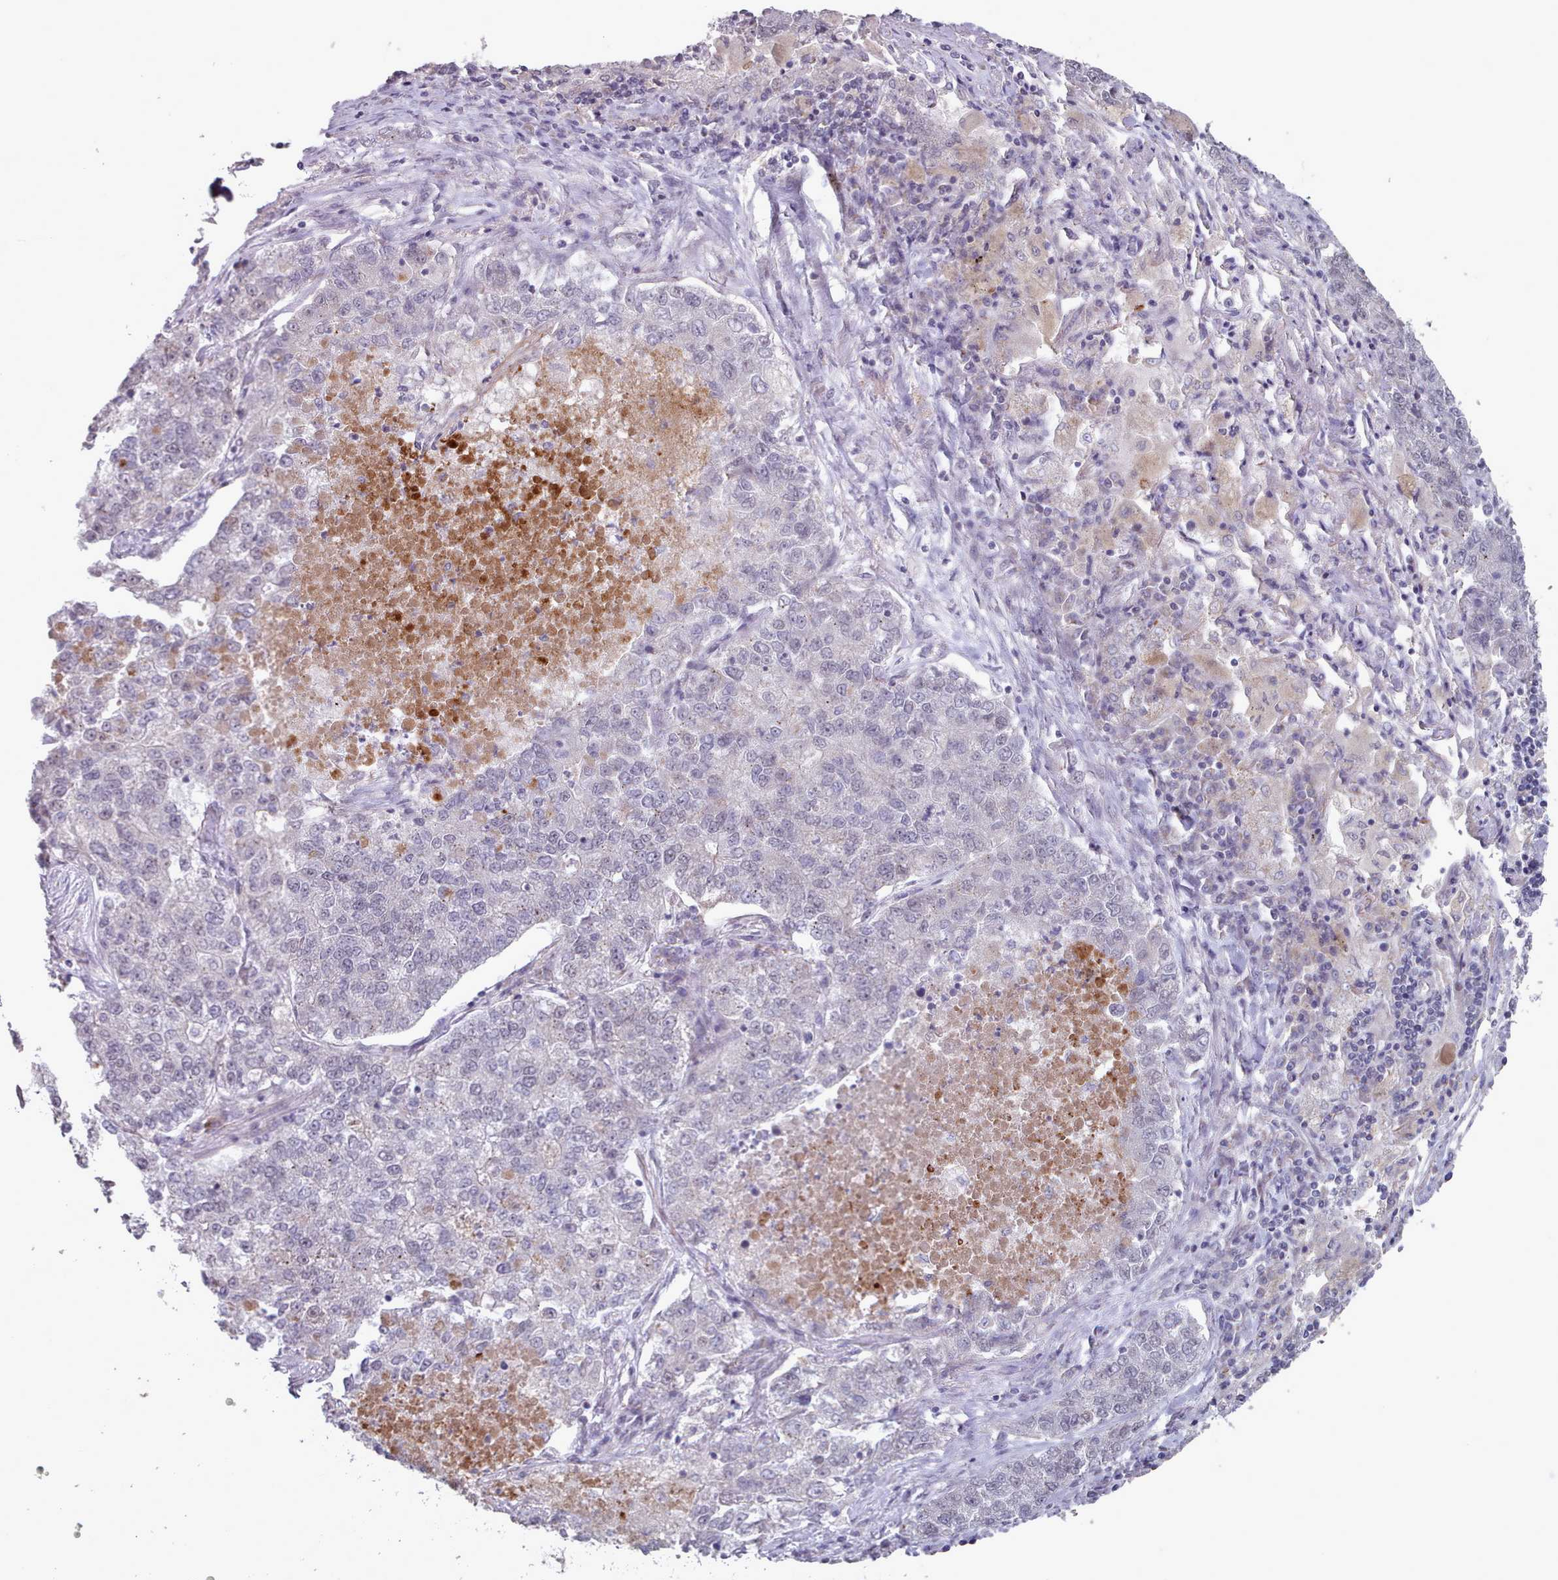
{"staining": {"intensity": "negative", "quantity": "none", "location": "none"}, "tissue": "lung cancer", "cell_type": "Tumor cells", "image_type": "cancer", "snomed": [{"axis": "morphology", "description": "Adenocarcinoma, NOS"}, {"axis": "topography", "description": "Lung"}], "caption": "Immunohistochemistry (IHC) of lung cancer displays no positivity in tumor cells.", "gene": "TRARG1", "patient": {"sex": "male", "age": 49}}